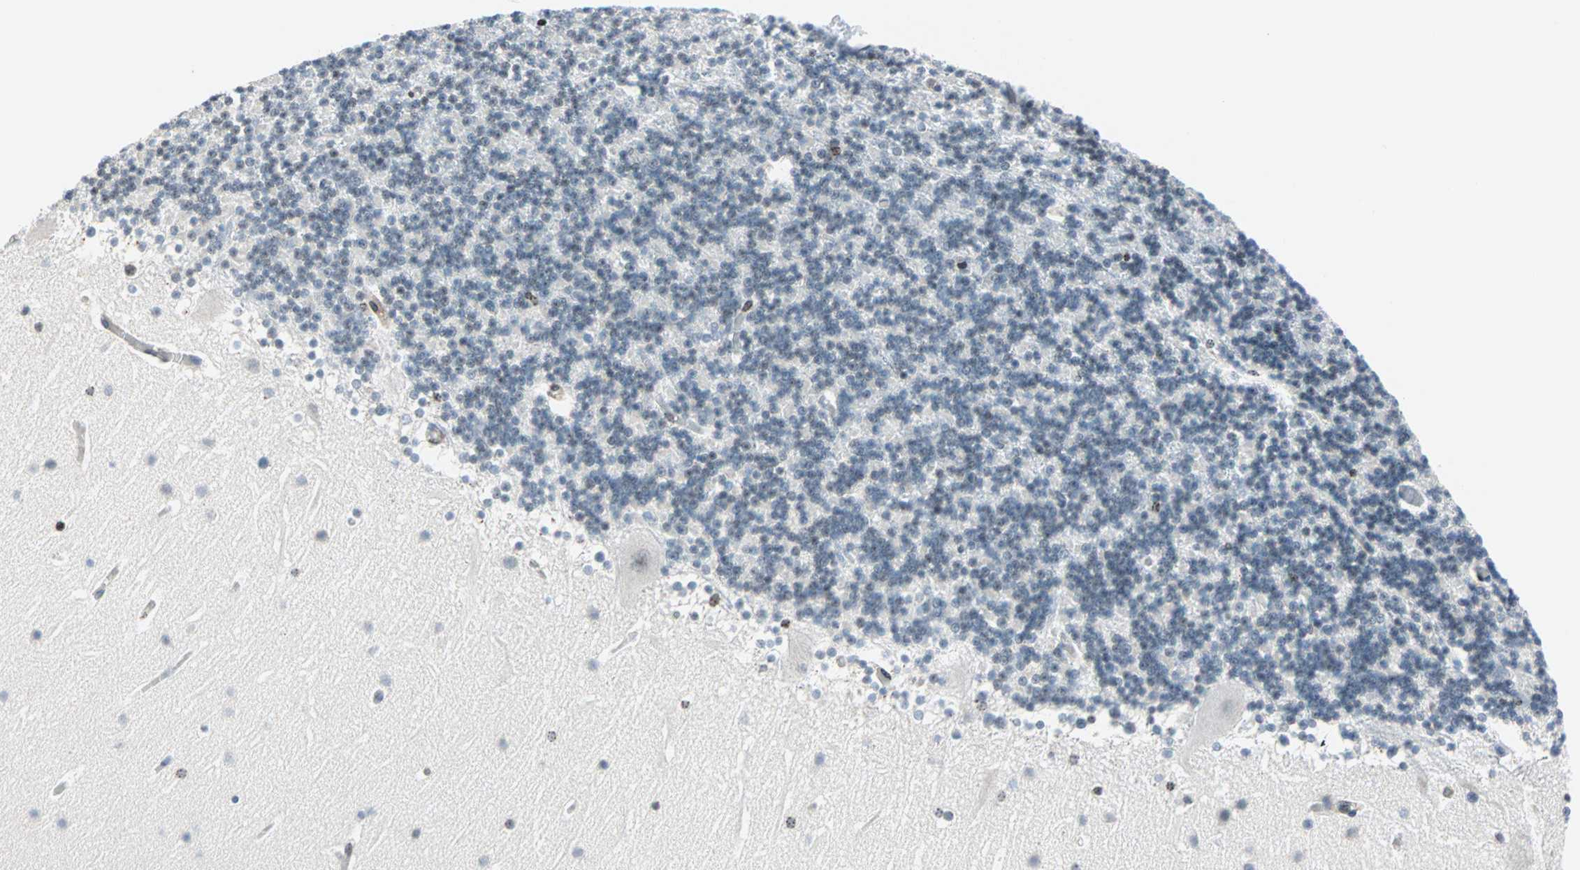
{"staining": {"intensity": "weak", "quantity": "<25%", "location": "nuclear"}, "tissue": "cerebellum", "cell_type": "Cells in granular layer", "image_type": "normal", "snomed": [{"axis": "morphology", "description": "Normal tissue, NOS"}, {"axis": "topography", "description": "Cerebellum"}], "caption": "An IHC histopathology image of benign cerebellum is shown. There is no staining in cells in granular layer of cerebellum. (Brightfield microscopy of DAB (3,3'-diaminobenzidine) immunohistochemistry (IHC) at high magnification).", "gene": "CENPA", "patient": {"sex": "male", "age": 45}}